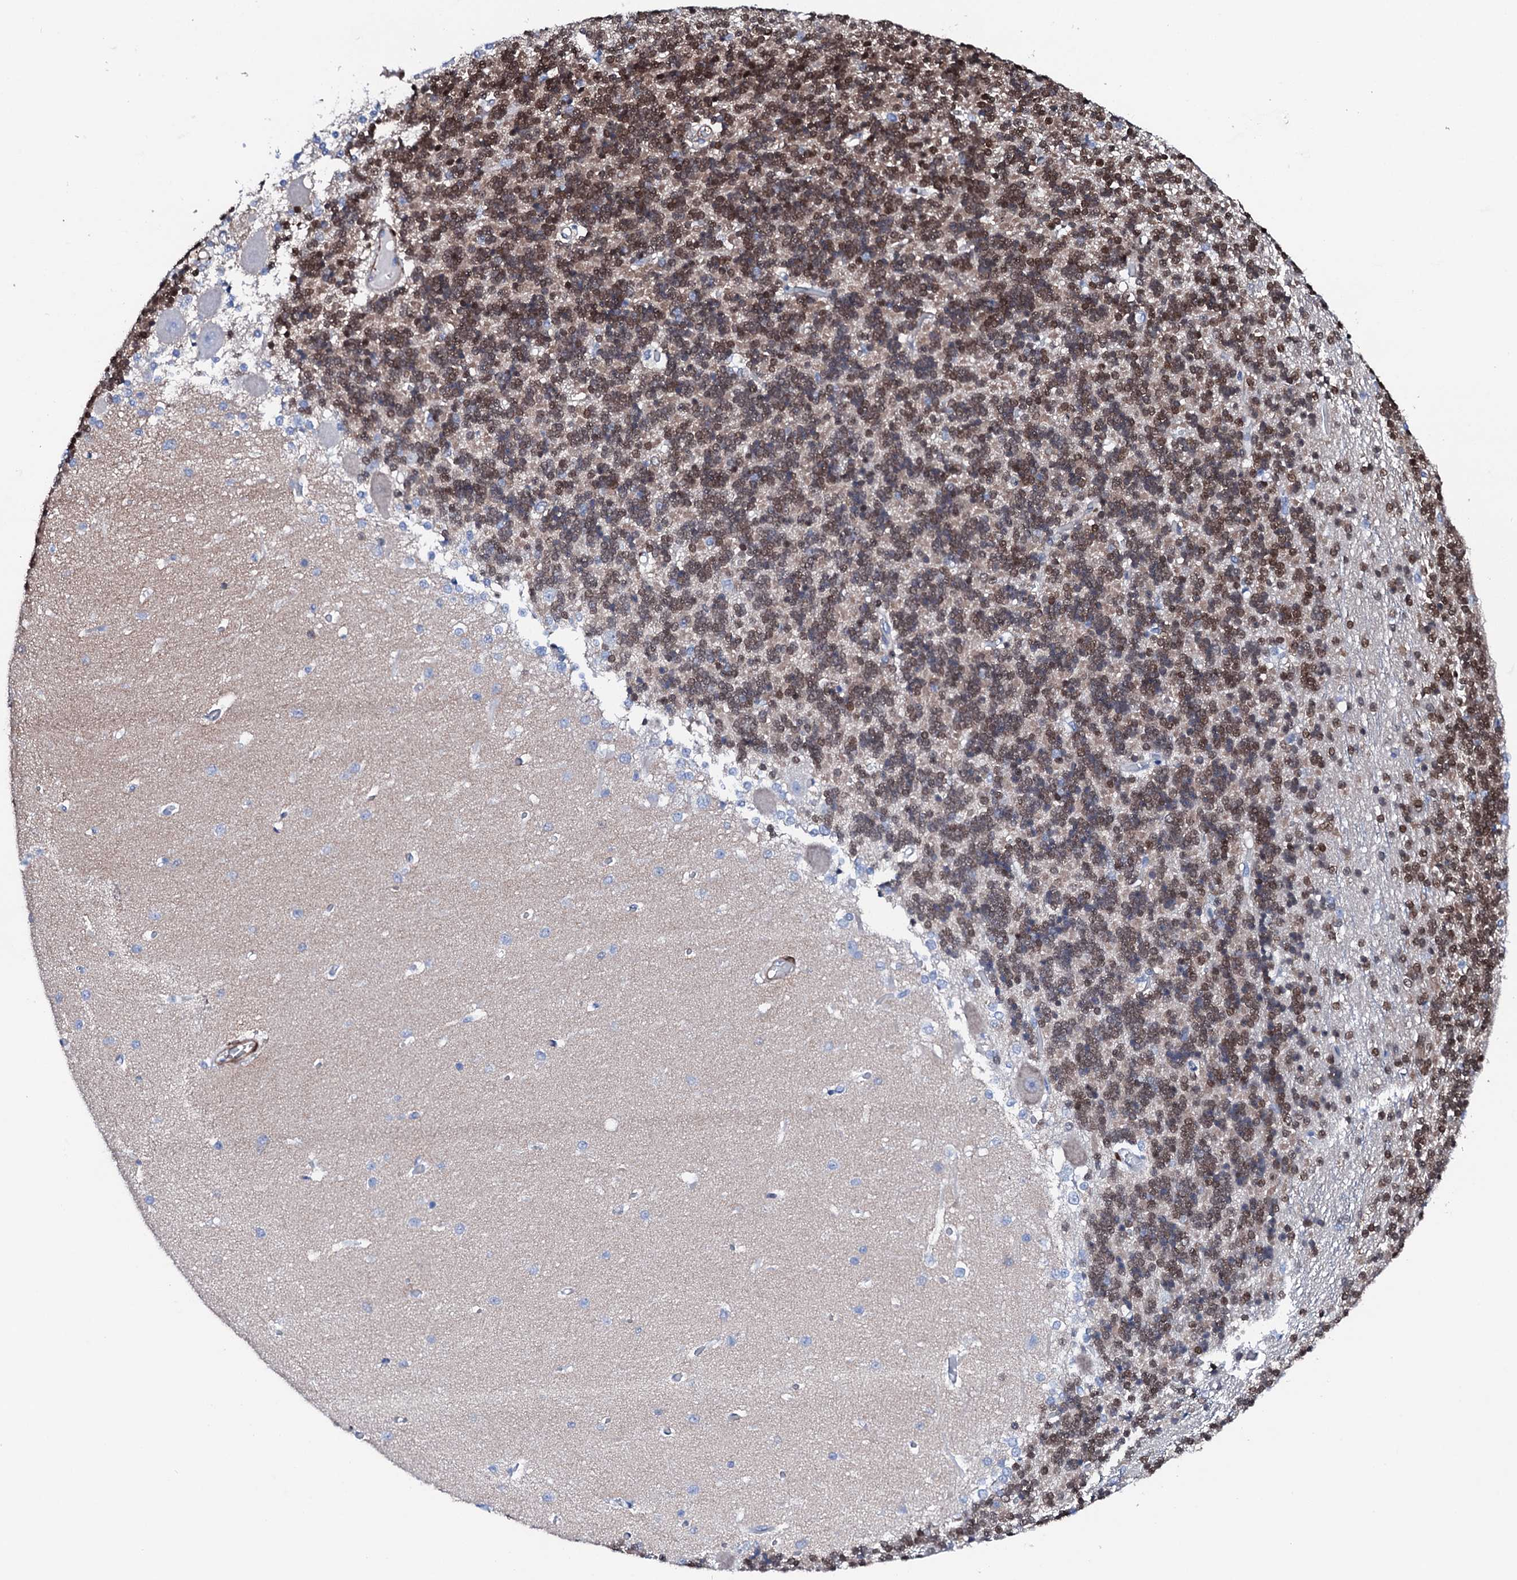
{"staining": {"intensity": "moderate", "quantity": "25%-75%", "location": "nuclear"}, "tissue": "cerebellum", "cell_type": "Cells in granular layer", "image_type": "normal", "snomed": [{"axis": "morphology", "description": "Normal tissue, NOS"}, {"axis": "topography", "description": "Cerebellum"}], "caption": "Approximately 25%-75% of cells in granular layer in normal human cerebellum show moderate nuclear protein staining as visualized by brown immunohistochemical staining.", "gene": "NRIP2", "patient": {"sex": "male", "age": 37}}